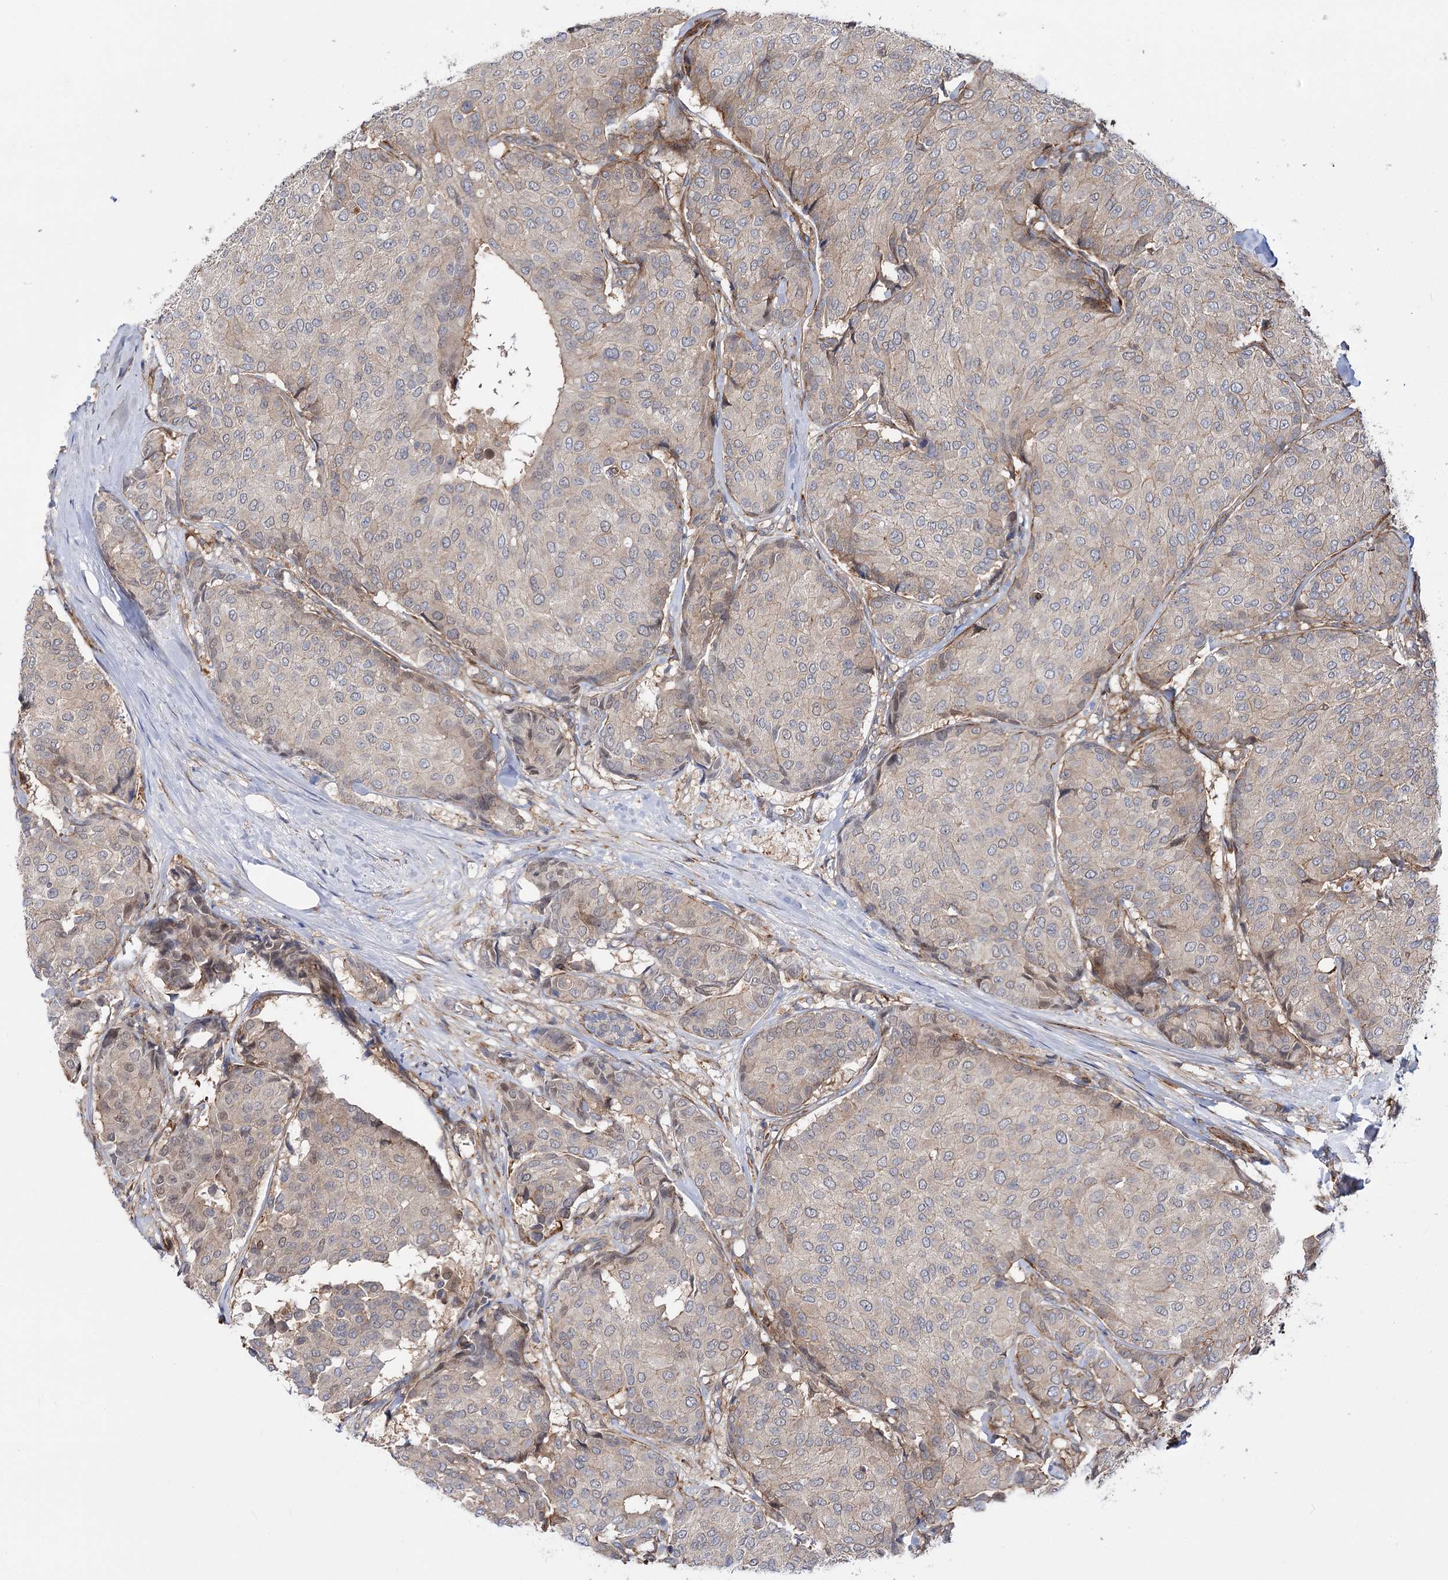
{"staining": {"intensity": "negative", "quantity": "none", "location": "none"}, "tissue": "breast cancer", "cell_type": "Tumor cells", "image_type": "cancer", "snomed": [{"axis": "morphology", "description": "Duct carcinoma"}, {"axis": "topography", "description": "Breast"}], "caption": "Protein analysis of breast invasive ductal carcinoma demonstrates no significant staining in tumor cells.", "gene": "DPP3", "patient": {"sex": "female", "age": 75}}